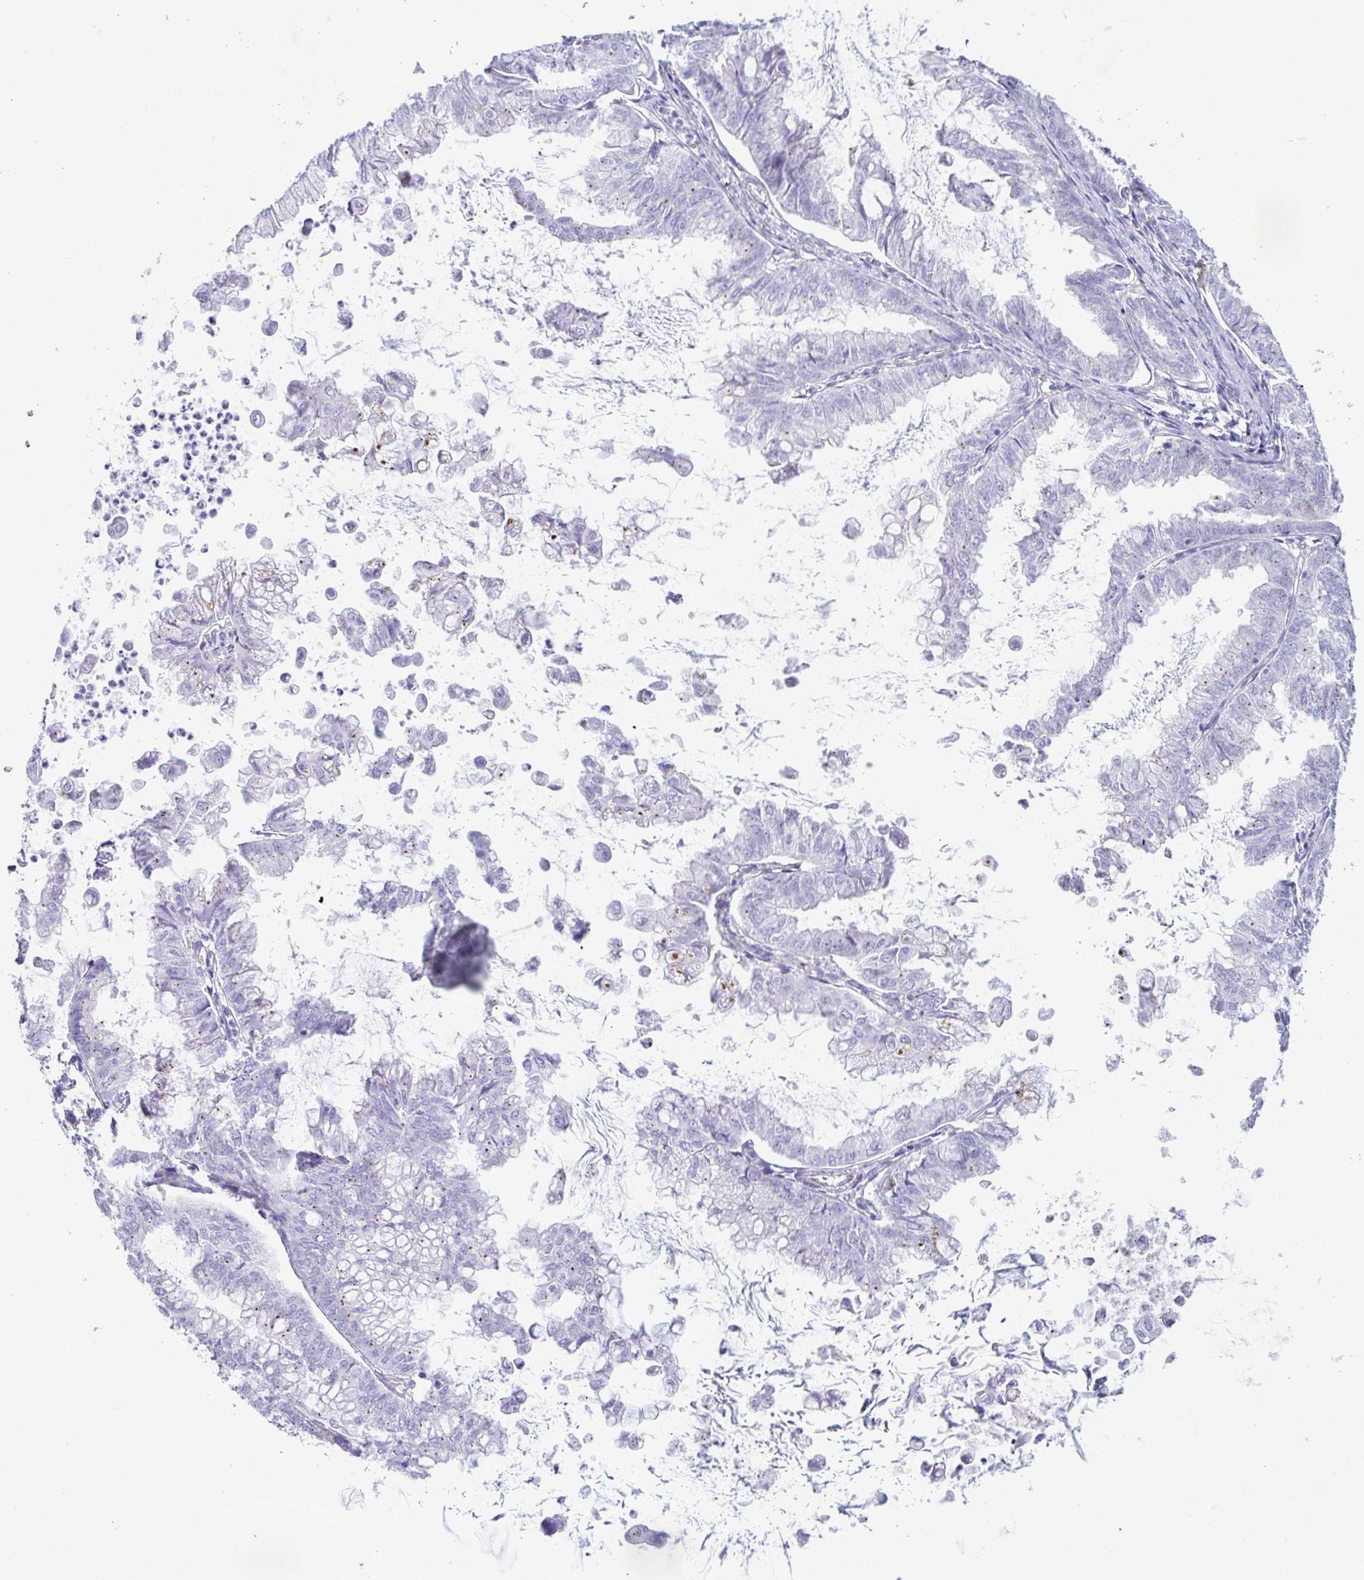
{"staining": {"intensity": "moderate", "quantity": "<25%", "location": "cytoplasmic/membranous"}, "tissue": "stomach cancer", "cell_type": "Tumor cells", "image_type": "cancer", "snomed": [{"axis": "morphology", "description": "Adenocarcinoma, NOS"}, {"axis": "topography", "description": "Stomach, upper"}], "caption": "Stomach adenocarcinoma stained for a protein displays moderate cytoplasmic/membranous positivity in tumor cells.", "gene": "SMAD5", "patient": {"sex": "male", "age": 80}}